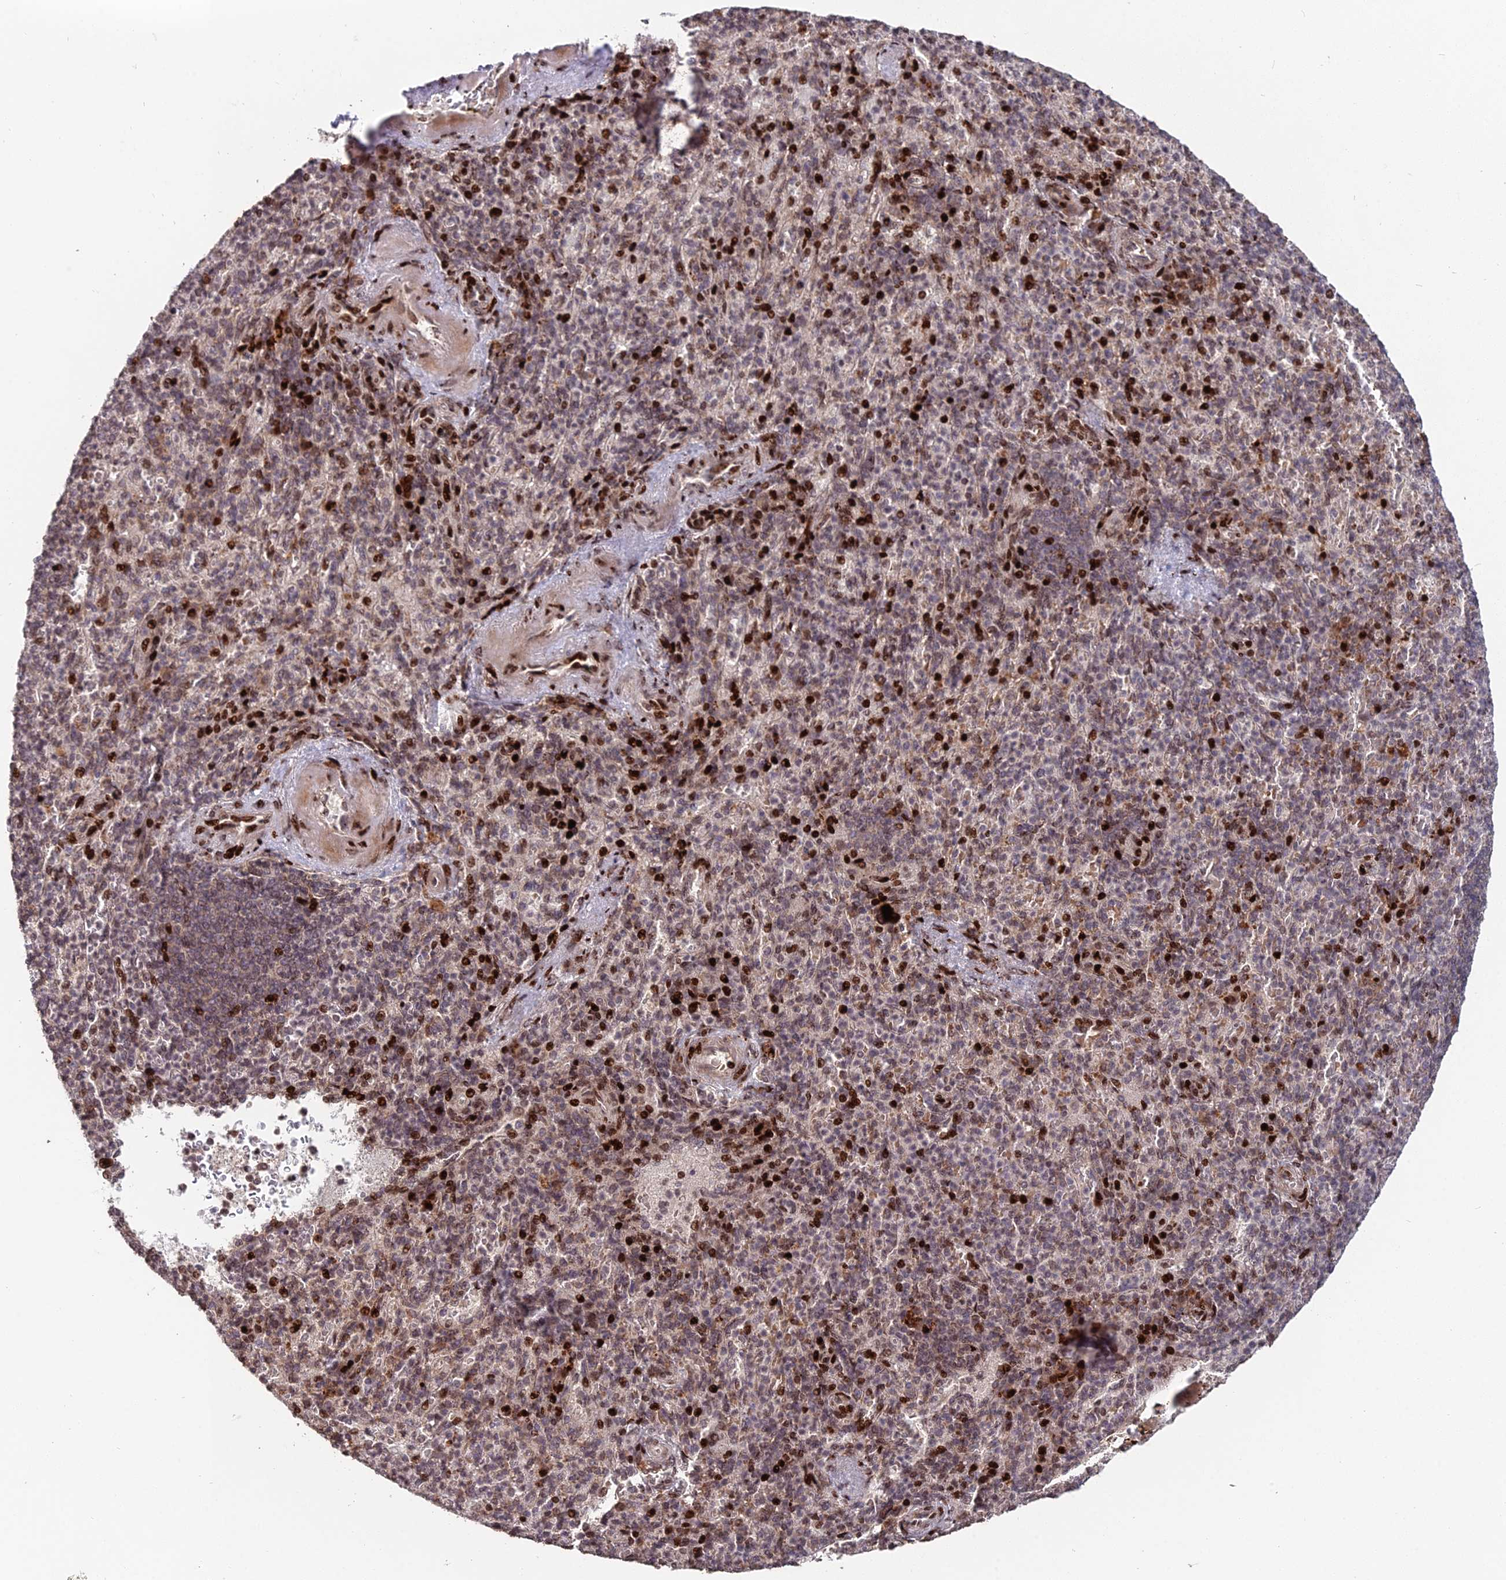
{"staining": {"intensity": "strong", "quantity": "25%-75%", "location": "cytoplasmic/membranous,nuclear"}, "tissue": "spleen", "cell_type": "Cells in red pulp", "image_type": "normal", "snomed": [{"axis": "morphology", "description": "Normal tissue, NOS"}, {"axis": "topography", "description": "Spleen"}], "caption": "The image displays a brown stain indicating the presence of a protein in the cytoplasmic/membranous,nuclear of cells in red pulp in spleen.", "gene": "RBMS2", "patient": {"sex": "female", "age": 74}}